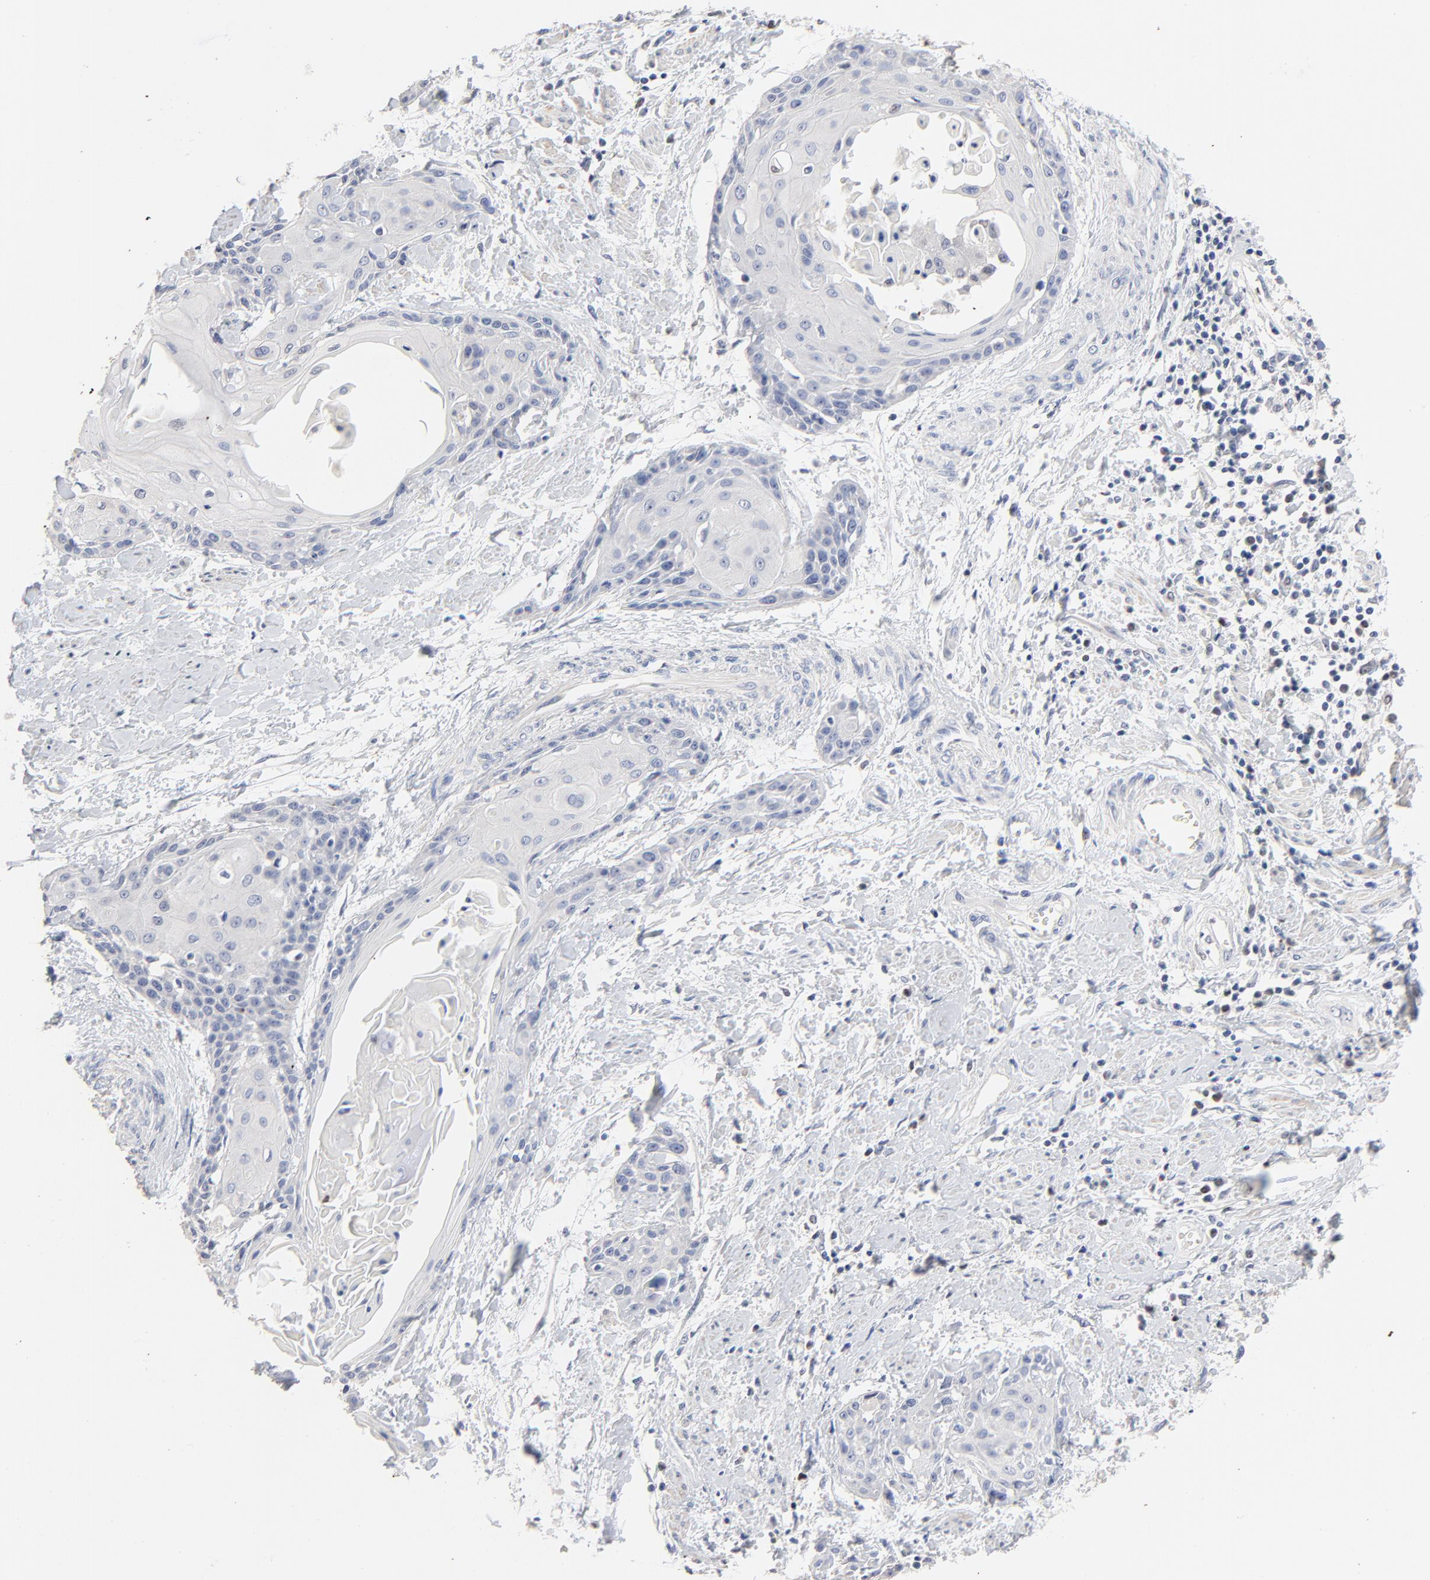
{"staining": {"intensity": "negative", "quantity": "none", "location": "none"}, "tissue": "cervical cancer", "cell_type": "Tumor cells", "image_type": "cancer", "snomed": [{"axis": "morphology", "description": "Squamous cell carcinoma, NOS"}, {"axis": "topography", "description": "Cervix"}], "caption": "The histopathology image demonstrates no staining of tumor cells in cervical cancer (squamous cell carcinoma).", "gene": "AADAC", "patient": {"sex": "female", "age": 57}}